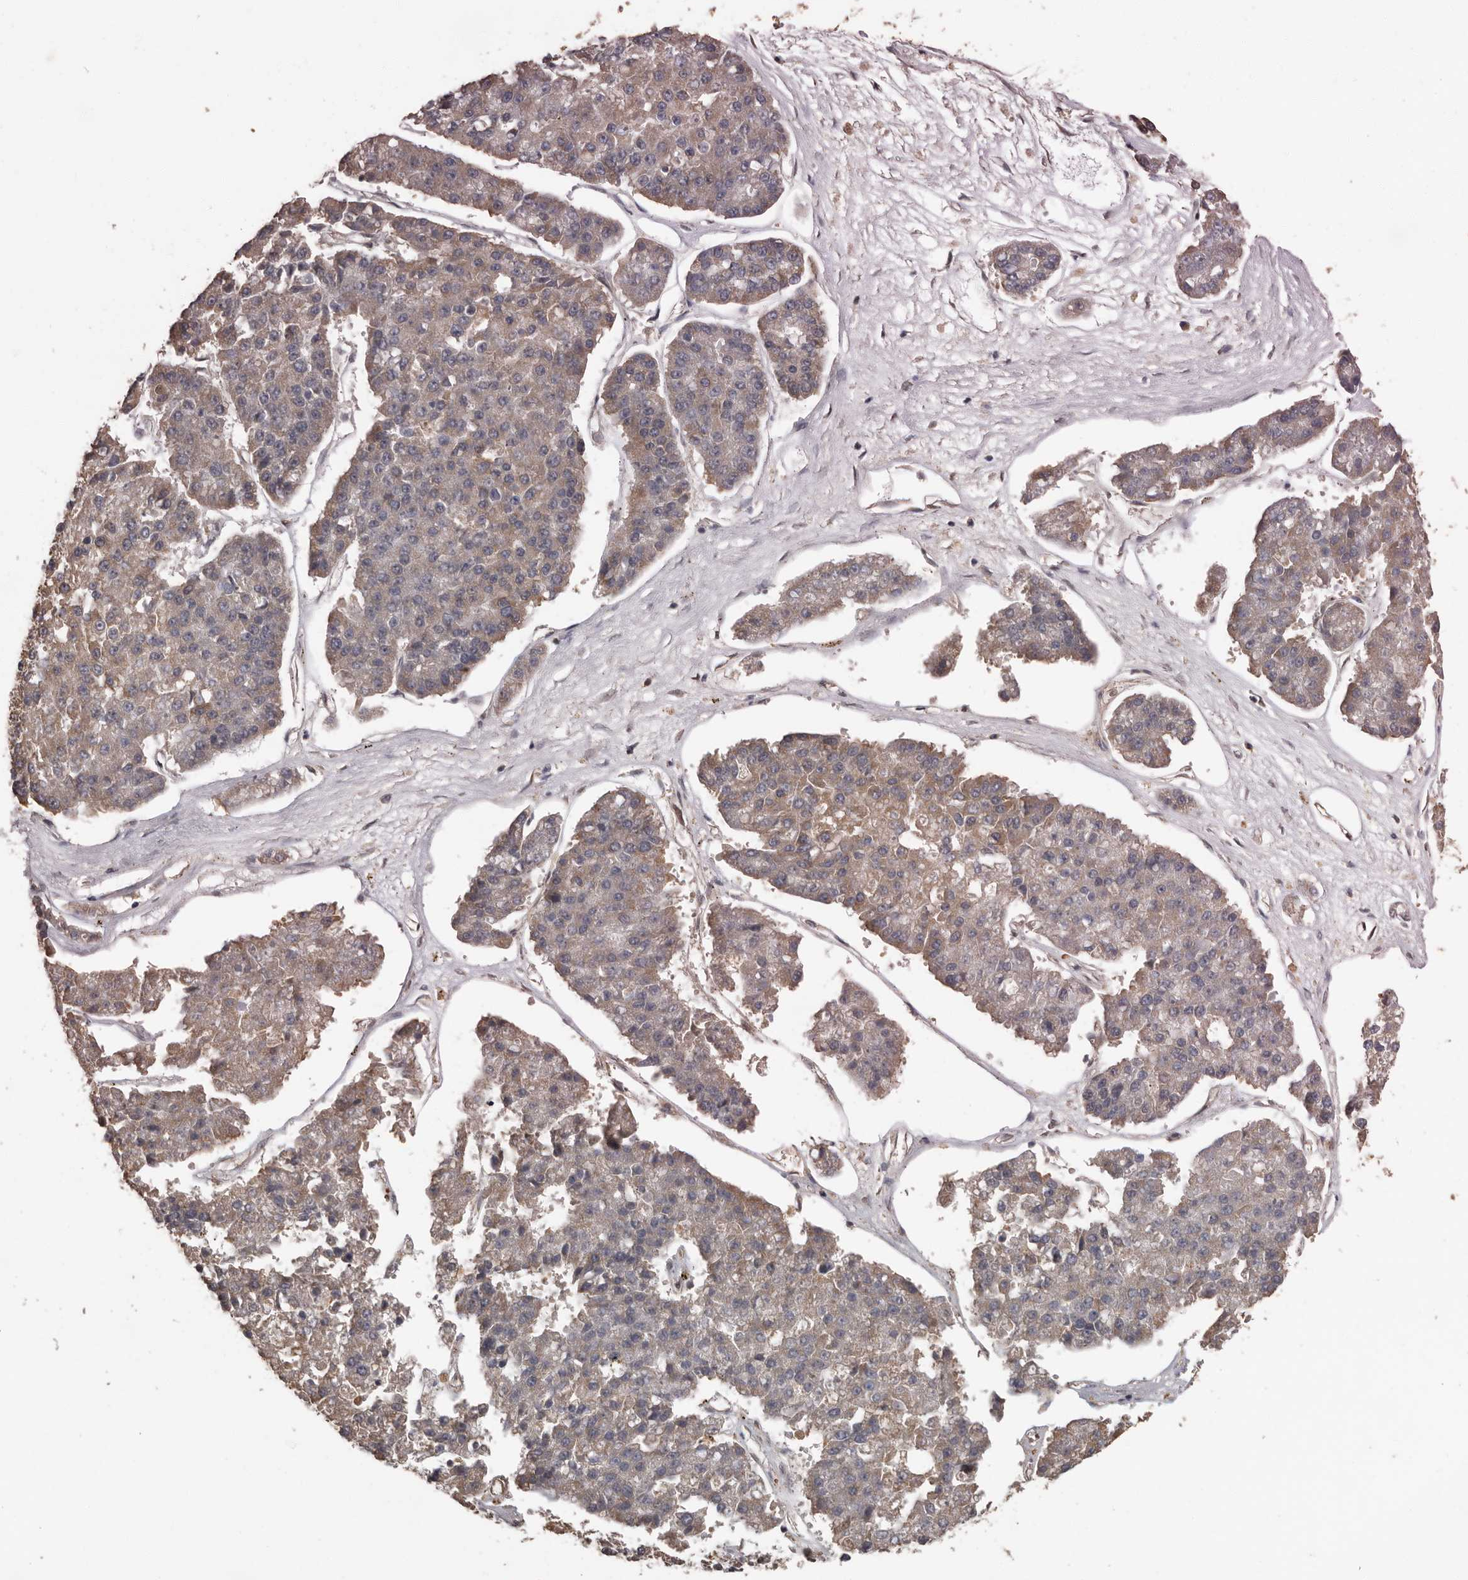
{"staining": {"intensity": "weak", "quantity": "25%-75%", "location": "cytoplasmic/membranous"}, "tissue": "pancreatic cancer", "cell_type": "Tumor cells", "image_type": "cancer", "snomed": [{"axis": "morphology", "description": "Adenocarcinoma, NOS"}, {"axis": "topography", "description": "Pancreas"}], "caption": "Pancreatic cancer stained with DAB (3,3'-diaminobenzidine) immunohistochemistry (IHC) reveals low levels of weak cytoplasmic/membranous expression in approximately 25%-75% of tumor cells.", "gene": "VPS37A", "patient": {"sex": "male", "age": 50}}